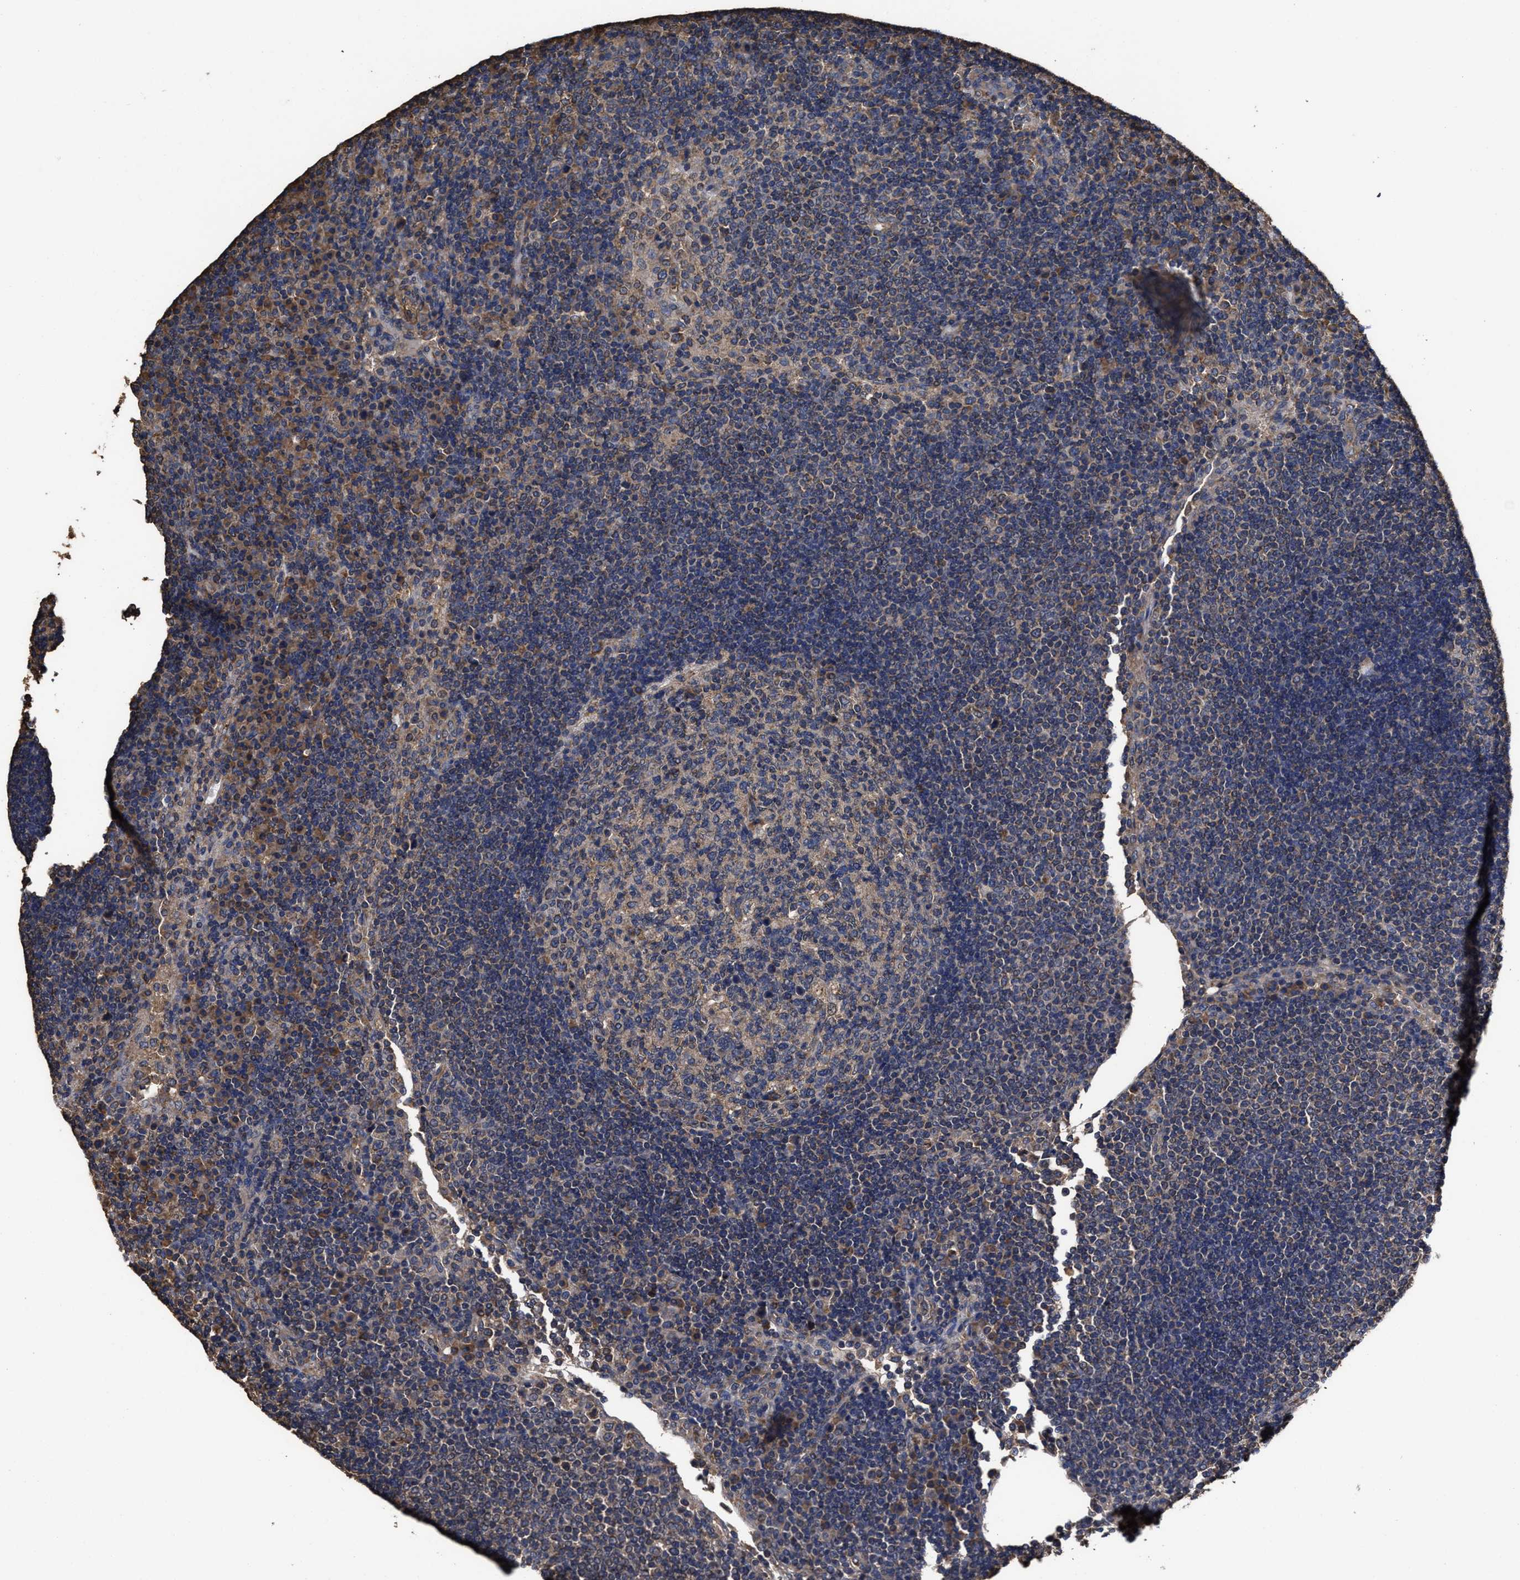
{"staining": {"intensity": "negative", "quantity": "none", "location": "none"}, "tissue": "lymph node", "cell_type": "Germinal center cells", "image_type": "normal", "snomed": [{"axis": "morphology", "description": "Normal tissue, NOS"}, {"axis": "topography", "description": "Lymph node"}], "caption": "A high-resolution micrograph shows IHC staining of normal lymph node, which shows no significant staining in germinal center cells.", "gene": "SFXN4", "patient": {"sex": "female", "age": 53}}